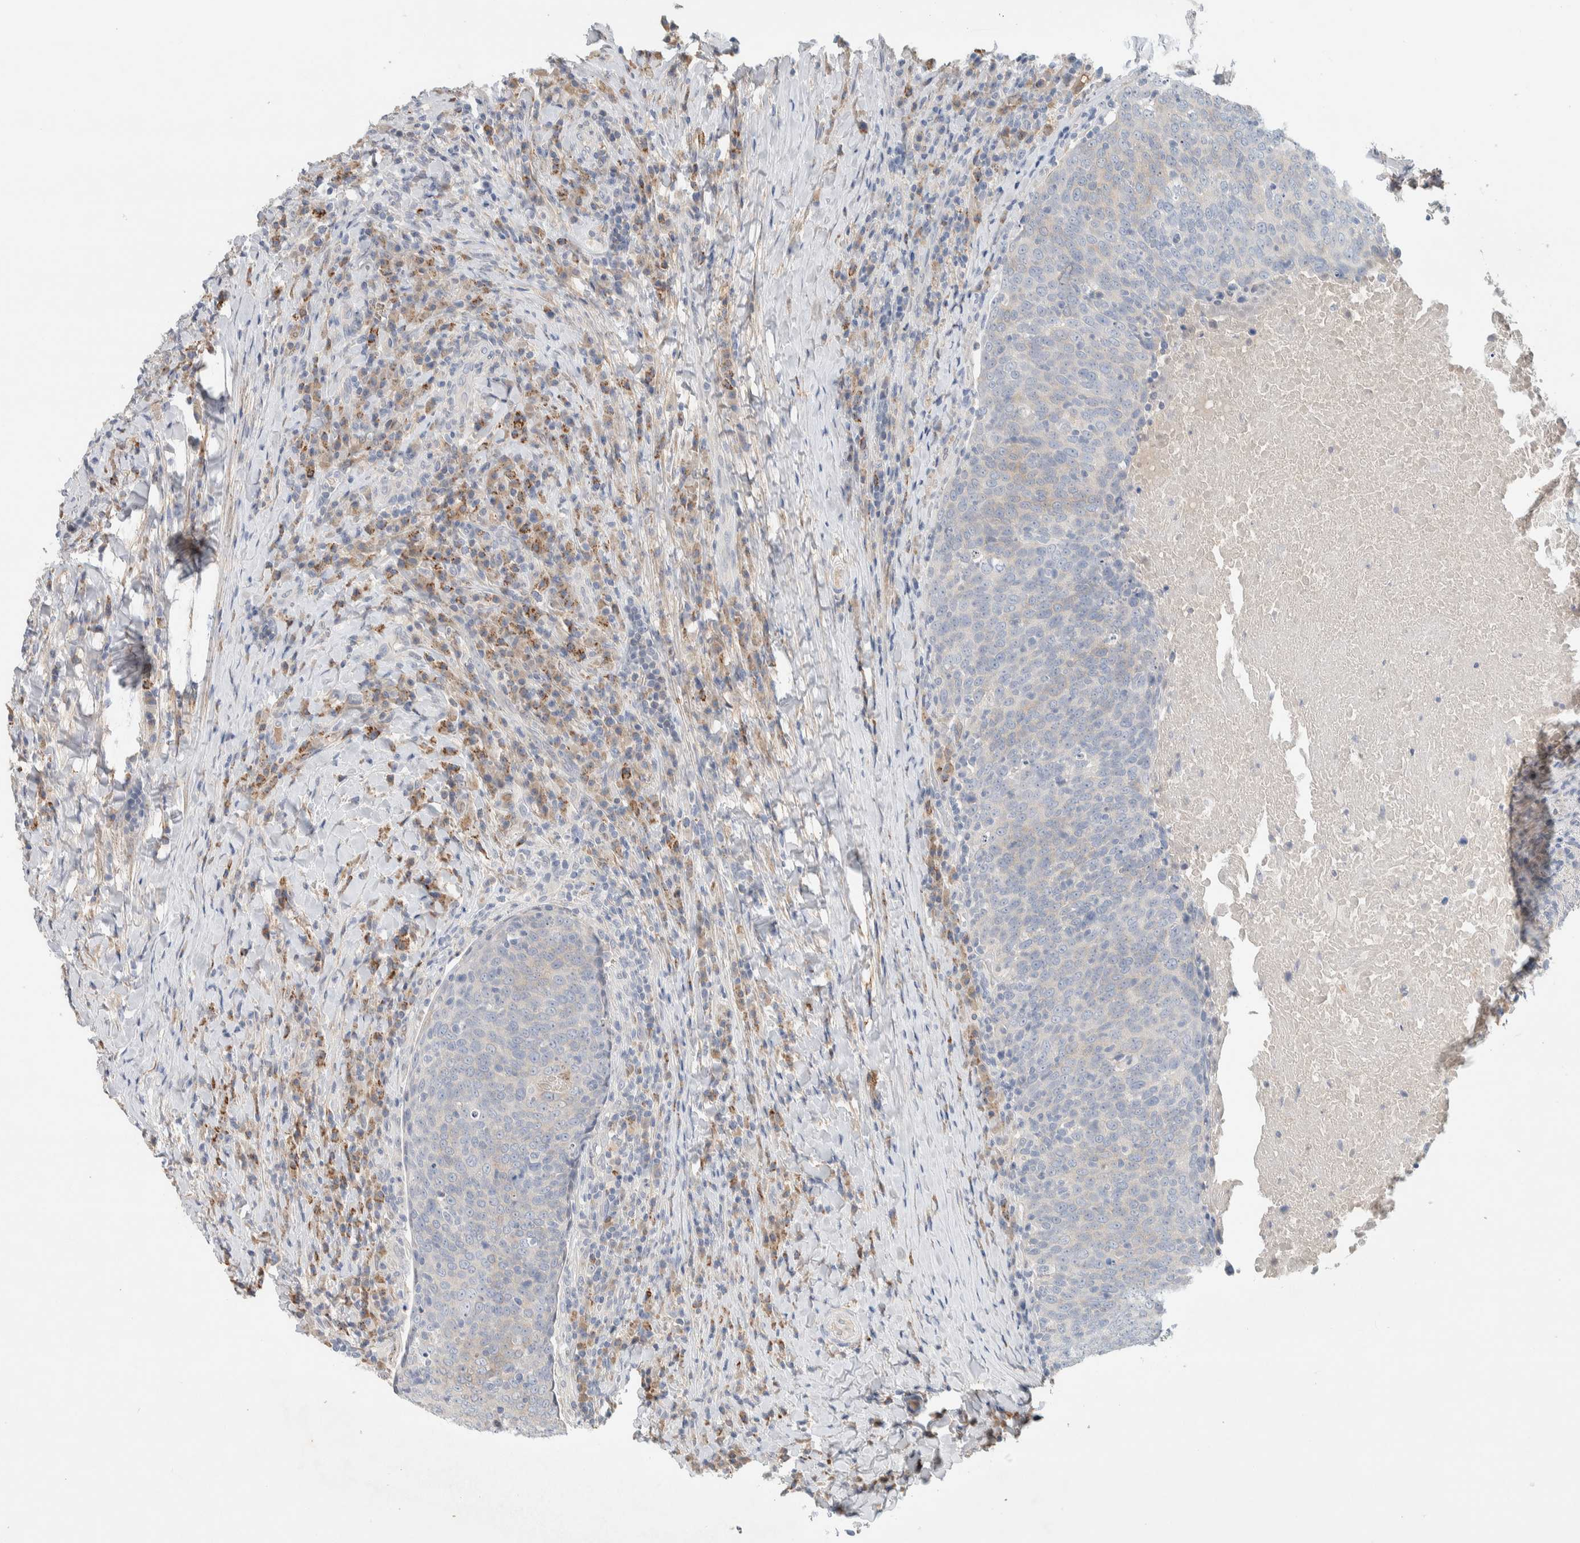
{"staining": {"intensity": "negative", "quantity": "none", "location": "none"}, "tissue": "head and neck cancer", "cell_type": "Tumor cells", "image_type": "cancer", "snomed": [{"axis": "morphology", "description": "Squamous cell carcinoma, NOS"}, {"axis": "morphology", "description": "Squamous cell carcinoma, metastatic, NOS"}, {"axis": "topography", "description": "Lymph node"}, {"axis": "topography", "description": "Head-Neck"}], "caption": "Tumor cells show no significant positivity in metastatic squamous cell carcinoma (head and neck).", "gene": "DEPTOR", "patient": {"sex": "male", "age": 62}}